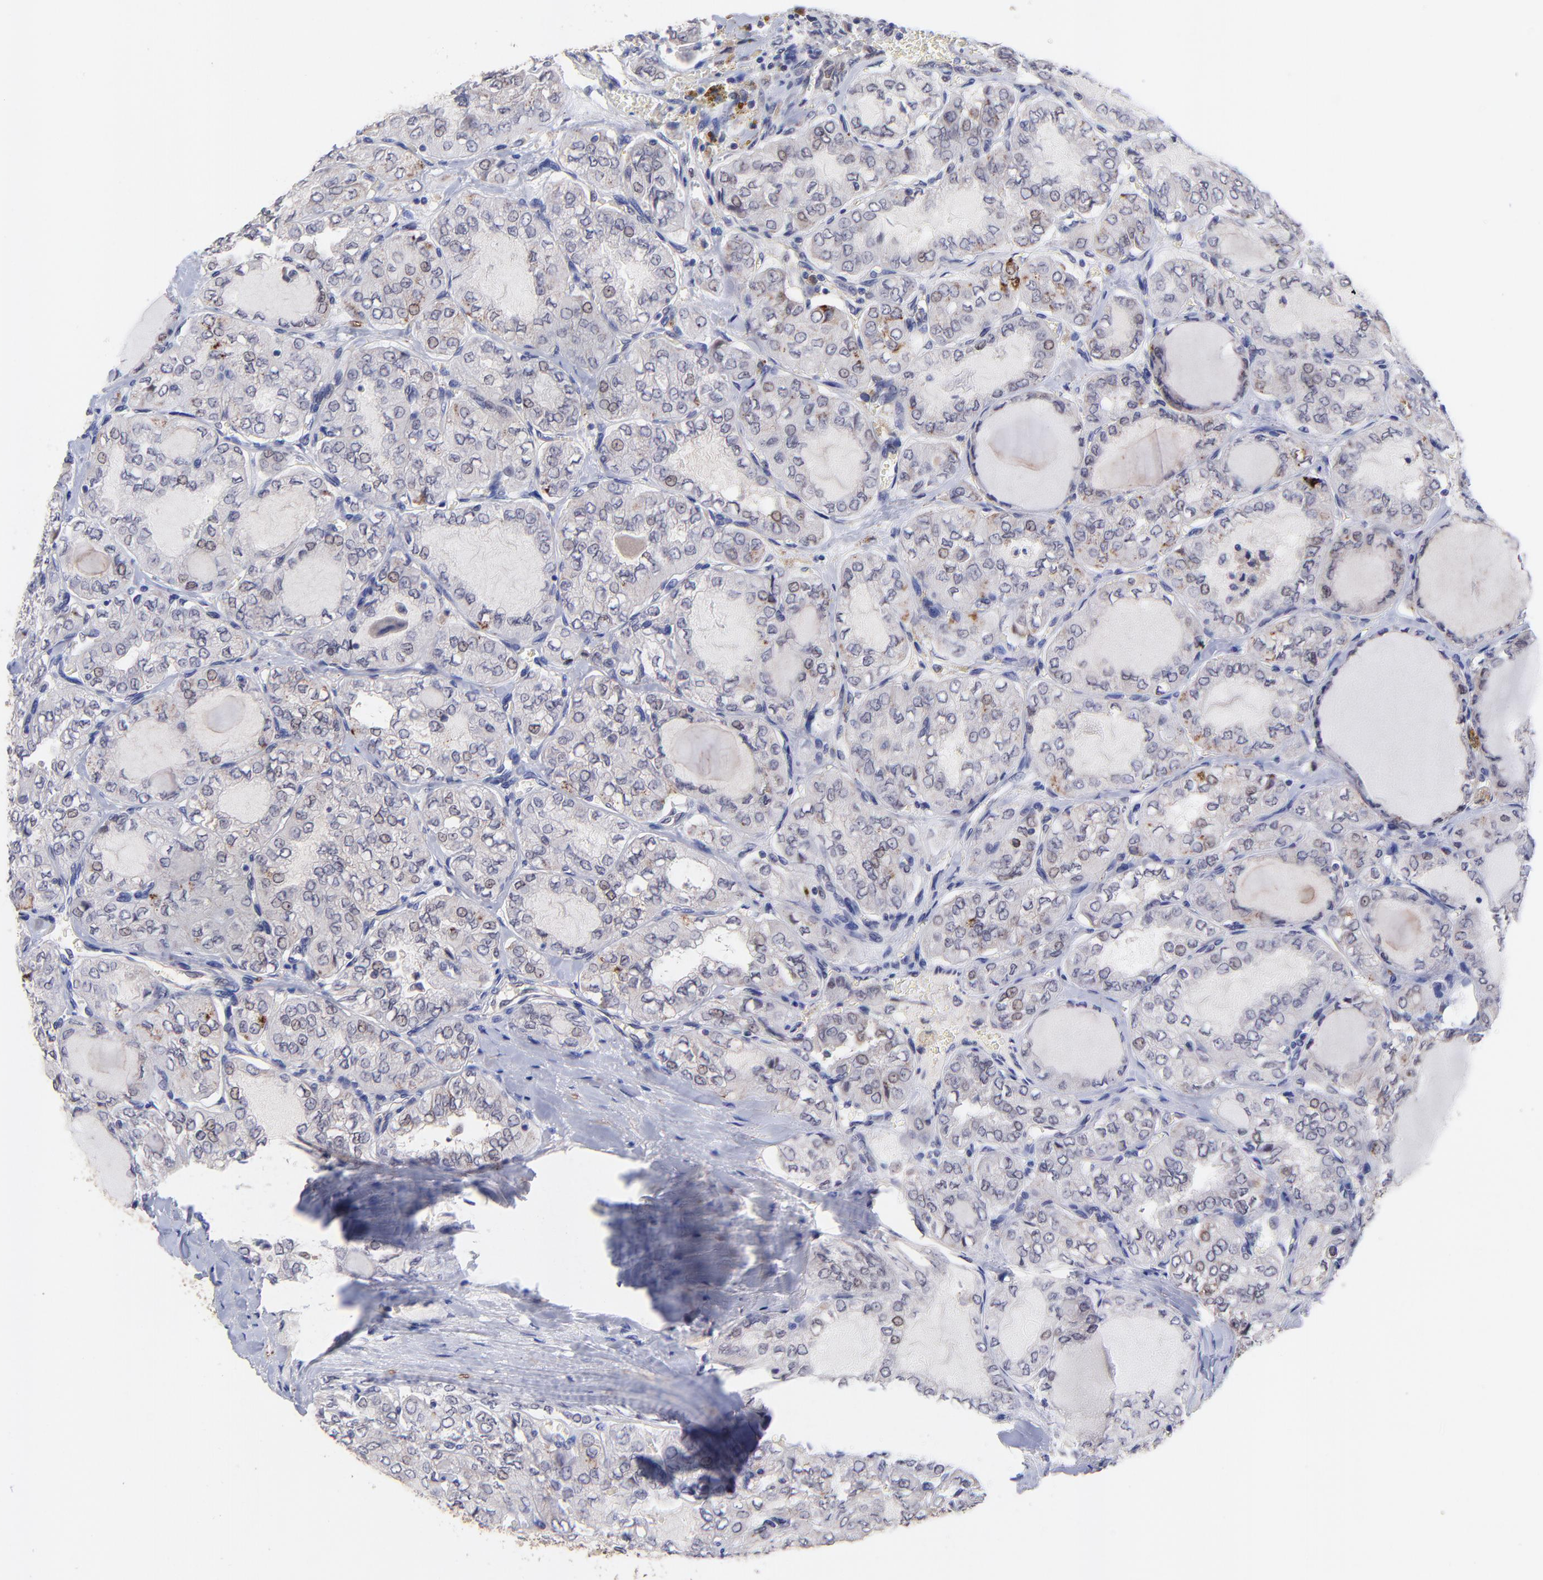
{"staining": {"intensity": "negative", "quantity": "none", "location": "none"}, "tissue": "thyroid cancer", "cell_type": "Tumor cells", "image_type": "cancer", "snomed": [{"axis": "morphology", "description": "Papillary adenocarcinoma, NOS"}, {"axis": "topography", "description": "Thyroid gland"}], "caption": "High magnification brightfield microscopy of thyroid cancer (papillary adenocarcinoma) stained with DAB (3,3'-diaminobenzidine) (brown) and counterstained with hematoxylin (blue): tumor cells show no significant positivity.", "gene": "ZNF747", "patient": {"sex": "male", "age": 20}}